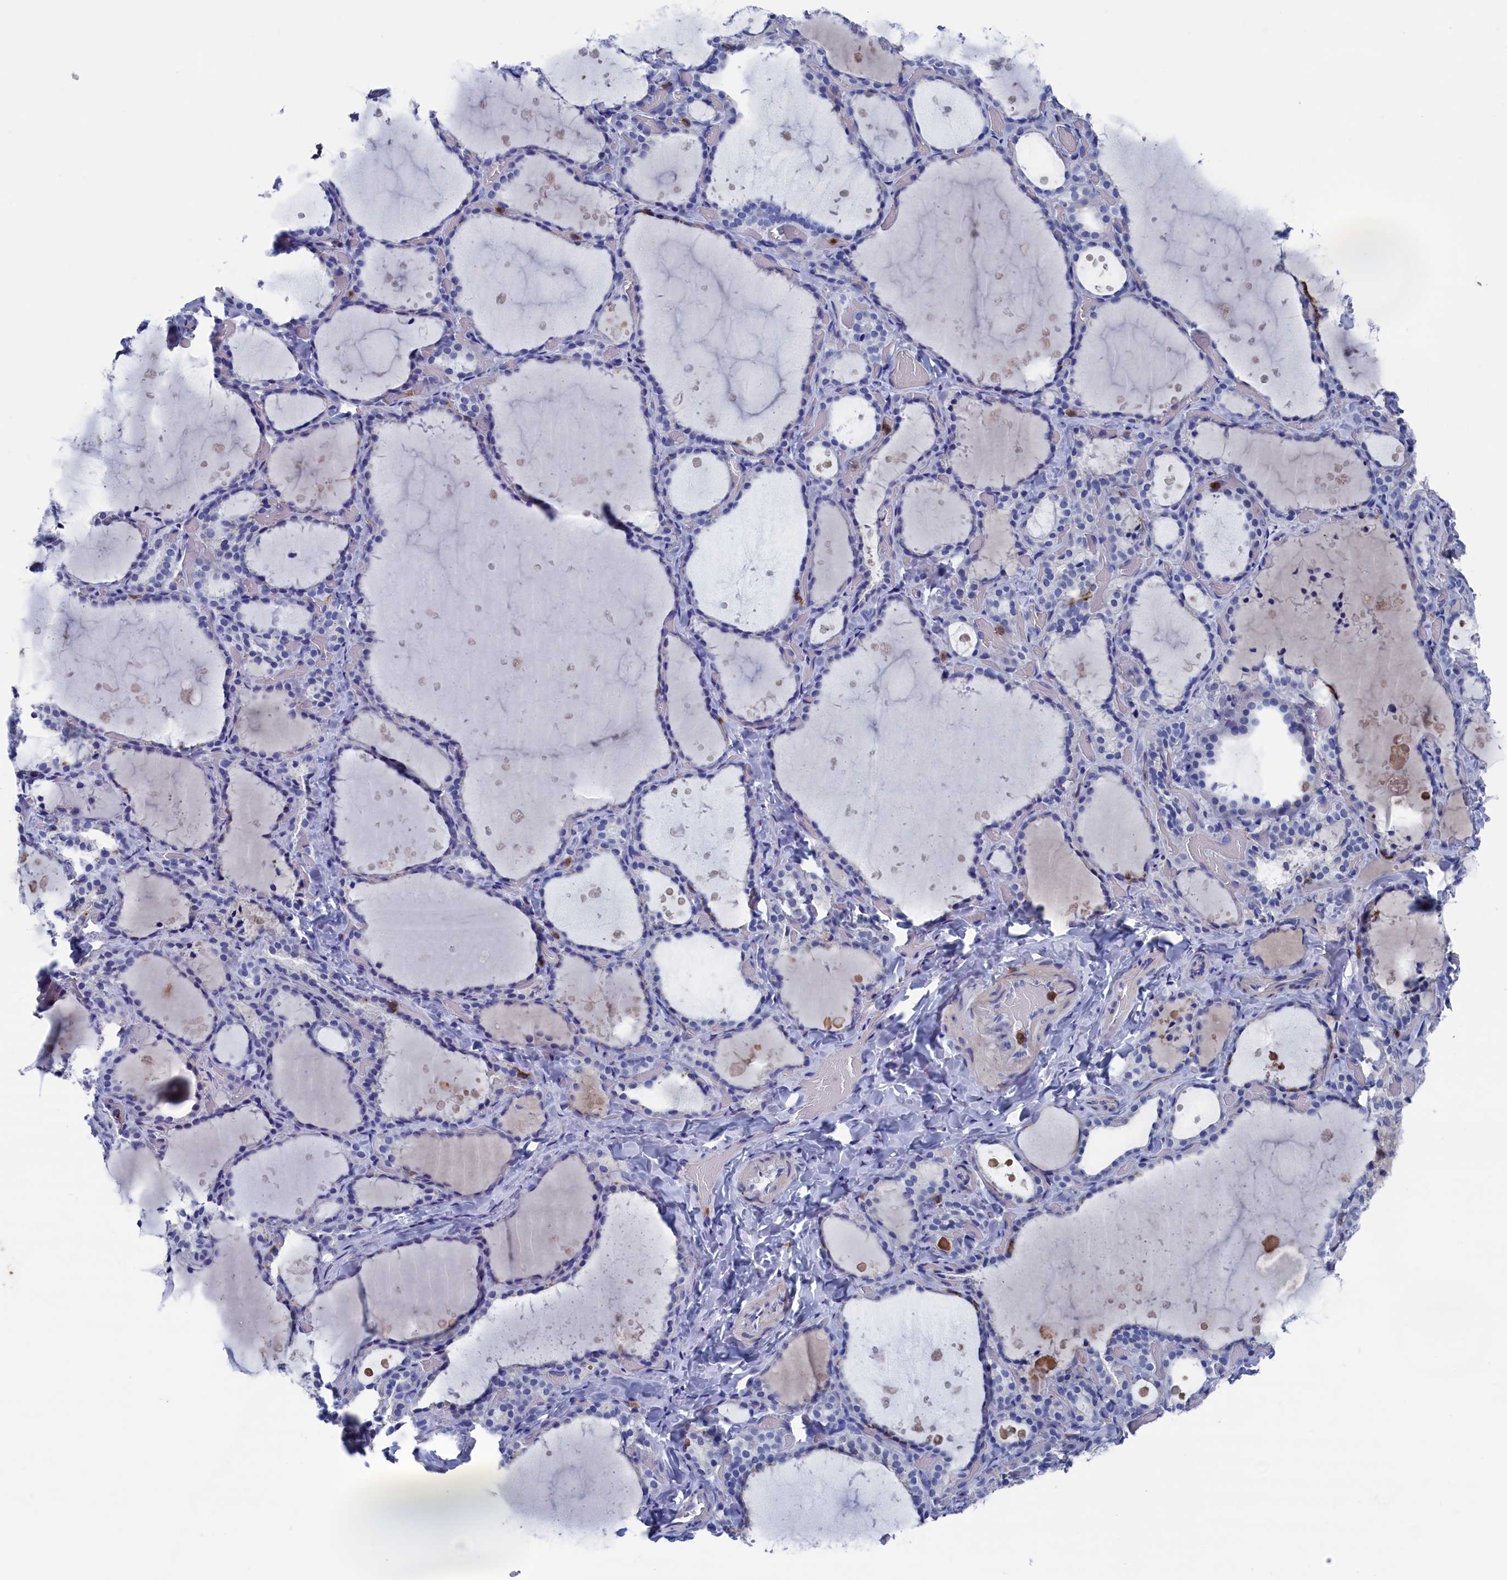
{"staining": {"intensity": "negative", "quantity": "none", "location": "none"}, "tissue": "thyroid gland", "cell_type": "Glandular cells", "image_type": "normal", "snomed": [{"axis": "morphology", "description": "Normal tissue, NOS"}, {"axis": "topography", "description": "Thyroid gland"}], "caption": "A photomicrograph of human thyroid gland is negative for staining in glandular cells. The staining was performed using DAB (3,3'-diaminobenzidine) to visualize the protein expression in brown, while the nuclei were stained in blue with hematoxylin (Magnification: 20x).", "gene": "TYROBP", "patient": {"sex": "female", "age": 44}}